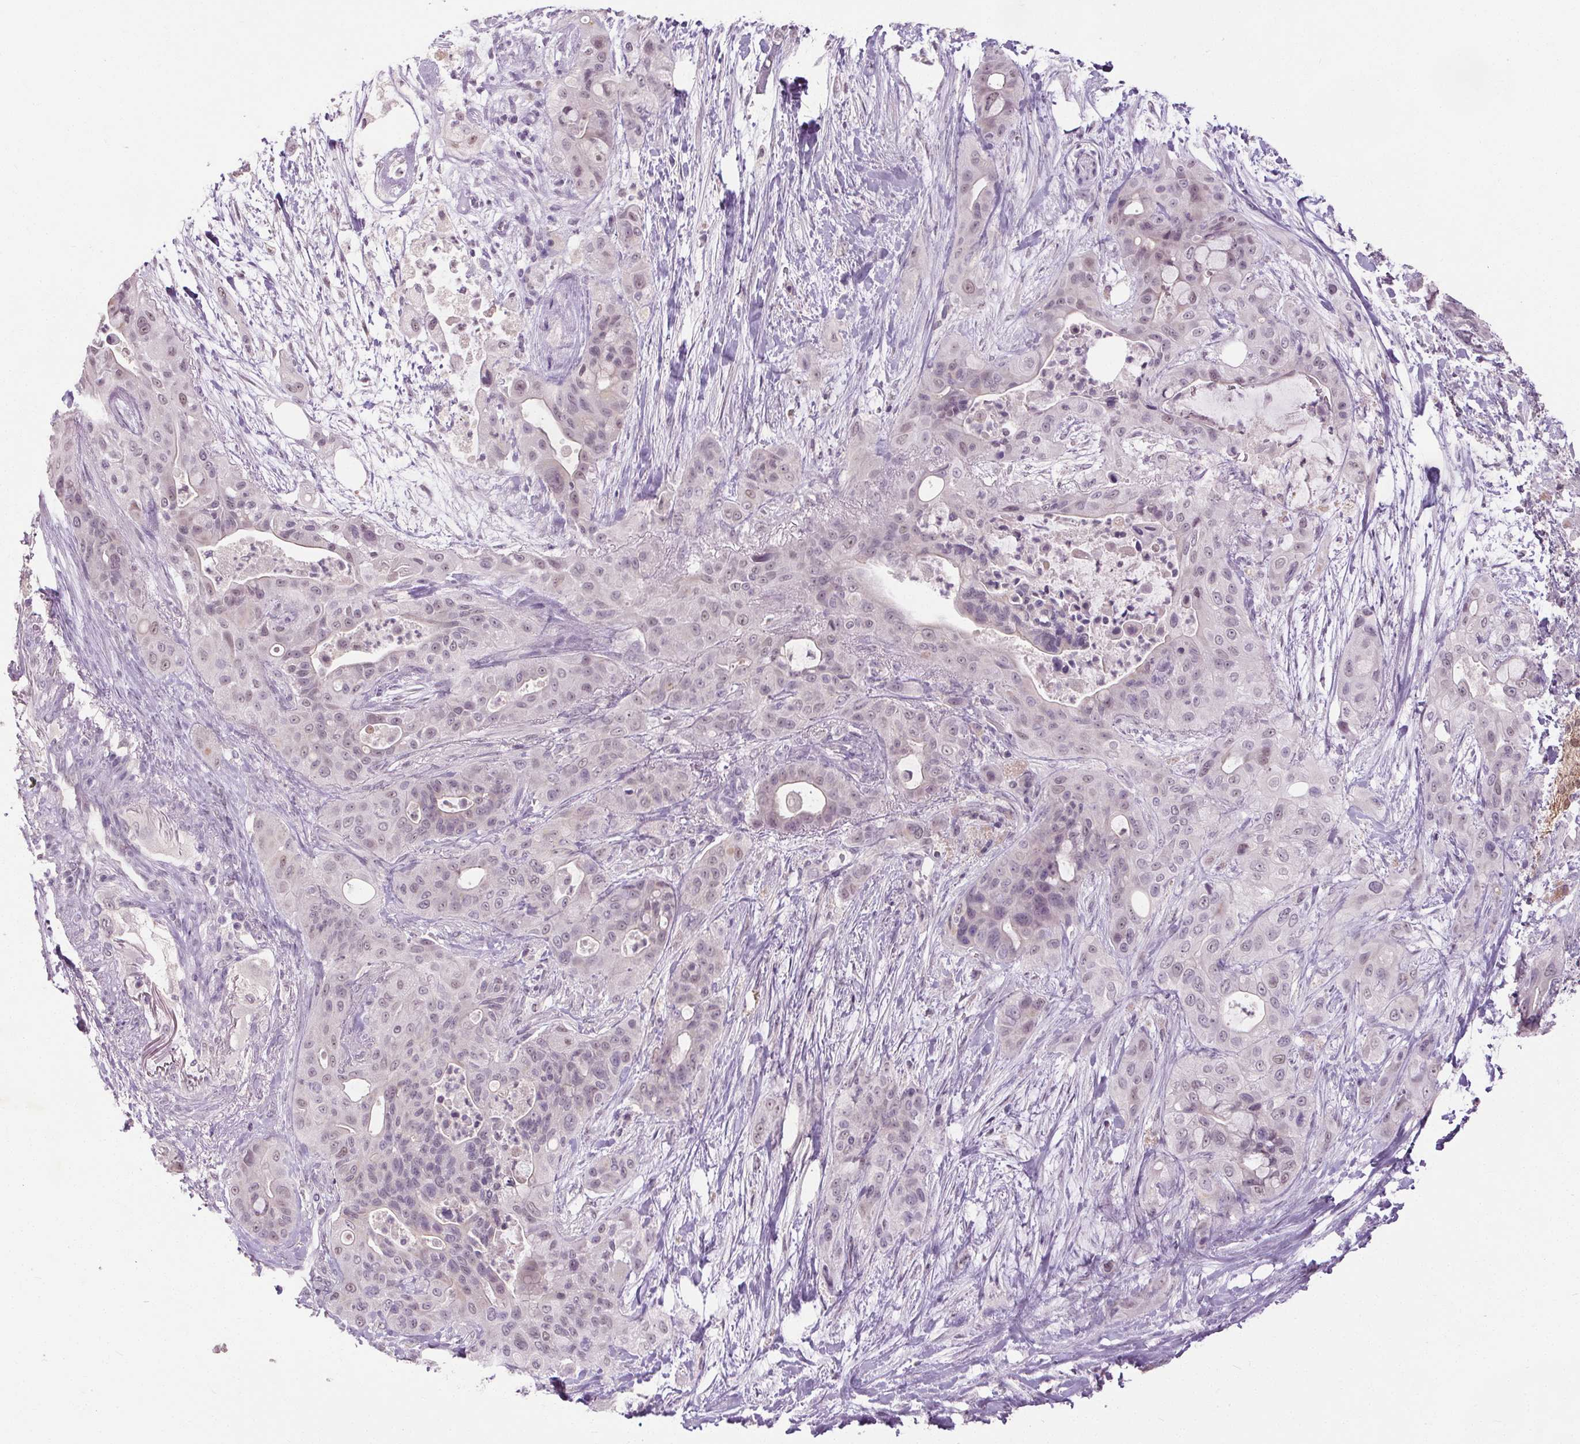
{"staining": {"intensity": "weak", "quantity": "25%-75%", "location": "nuclear"}, "tissue": "pancreatic cancer", "cell_type": "Tumor cells", "image_type": "cancer", "snomed": [{"axis": "morphology", "description": "Adenocarcinoma, NOS"}, {"axis": "topography", "description": "Pancreas"}], "caption": "Adenocarcinoma (pancreatic) tissue displays weak nuclear positivity in about 25%-75% of tumor cells", "gene": "SLC2A9", "patient": {"sex": "male", "age": 71}}